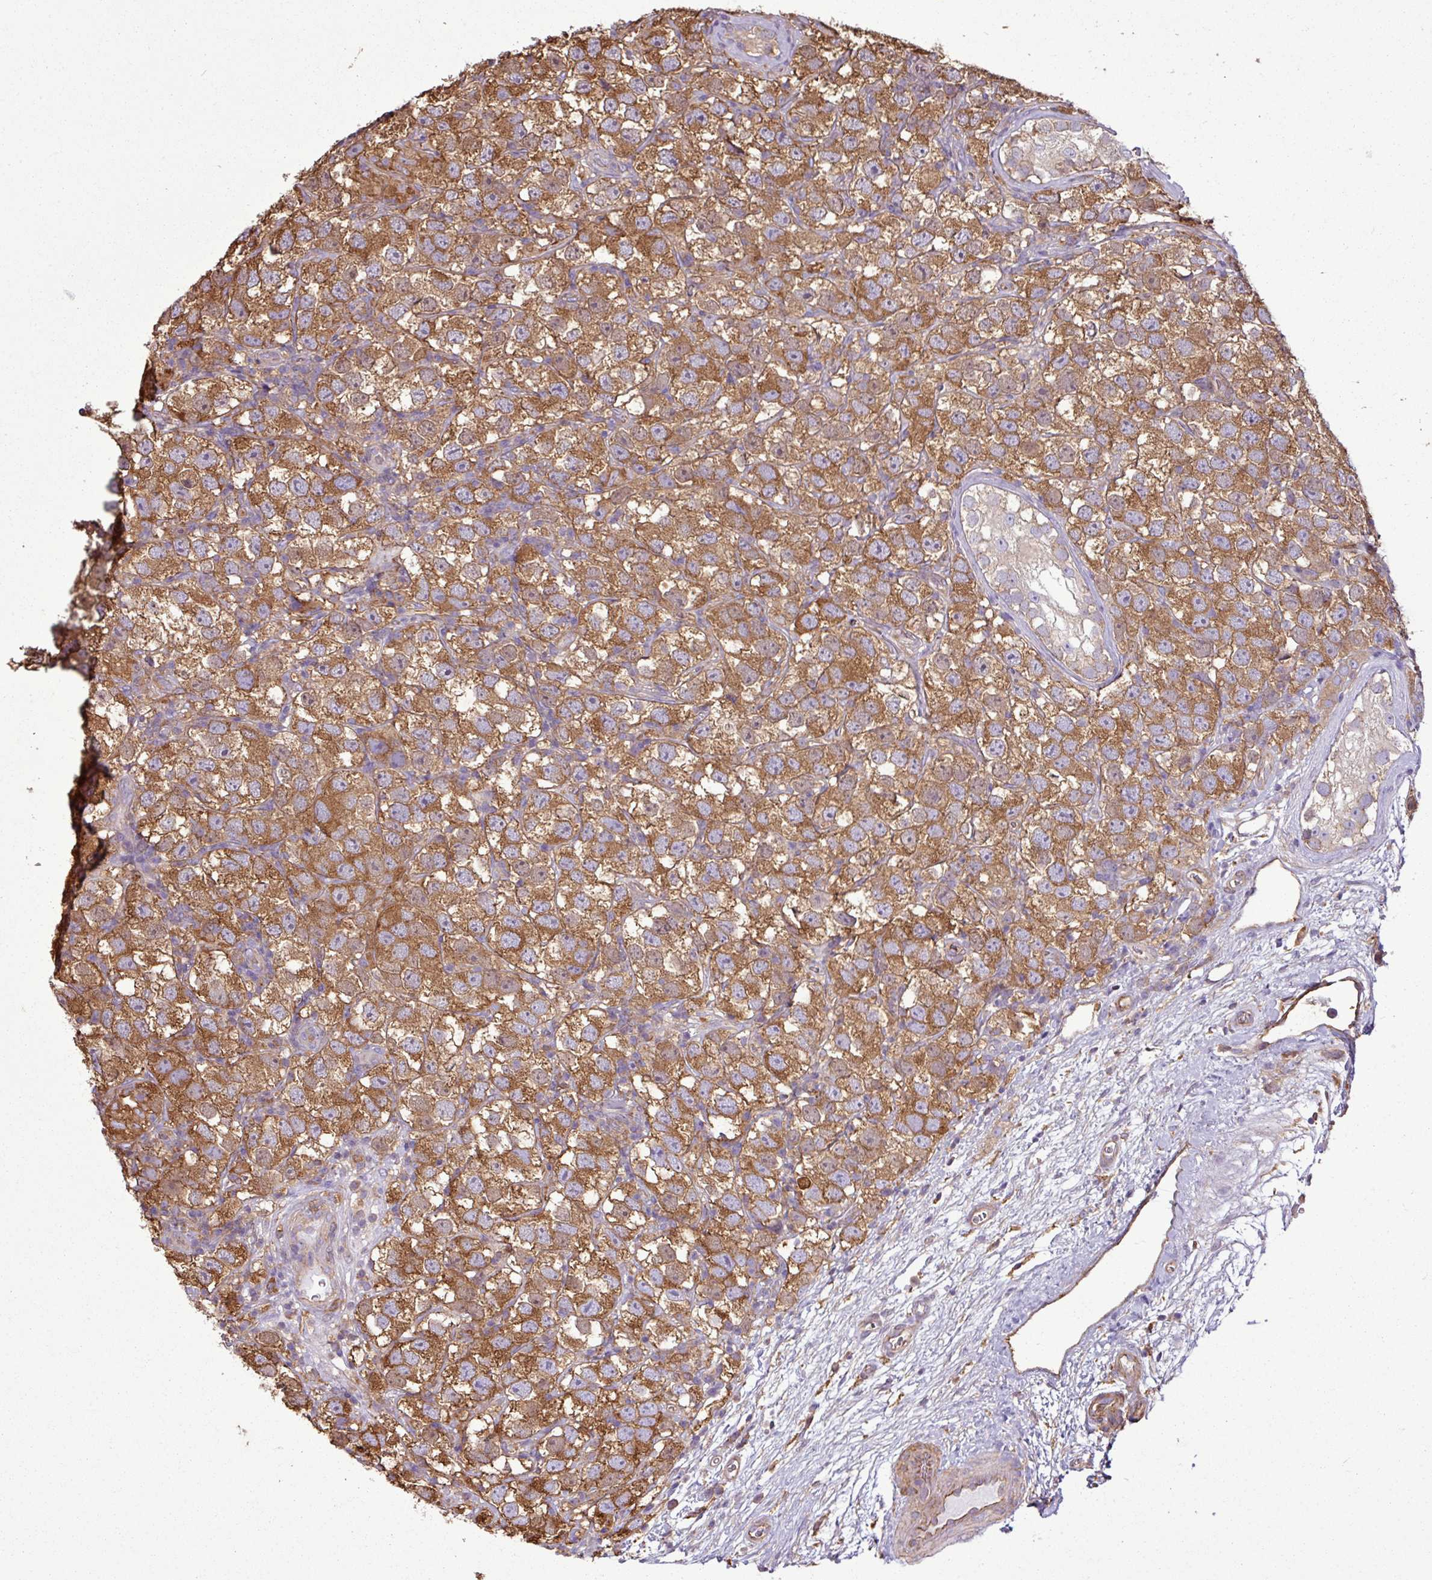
{"staining": {"intensity": "moderate", "quantity": ">75%", "location": "cytoplasmic/membranous"}, "tissue": "testis cancer", "cell_type": "Tumor cells", "image_type": "cancer", "snomed": [{"axis": "morphology", "description": "Seminoma, NOS"}, {"axis": "topography", "description": "Testis"}], "caption": "Immunohistochemical staining of seminoma (testis) demonstrates medium levels of moderate cytoplasmic/membranous protein positivity in approximately >75% of tumor cells.", "gene": "PACSIN2", "patient": {"sex": "male", "age": 26}}